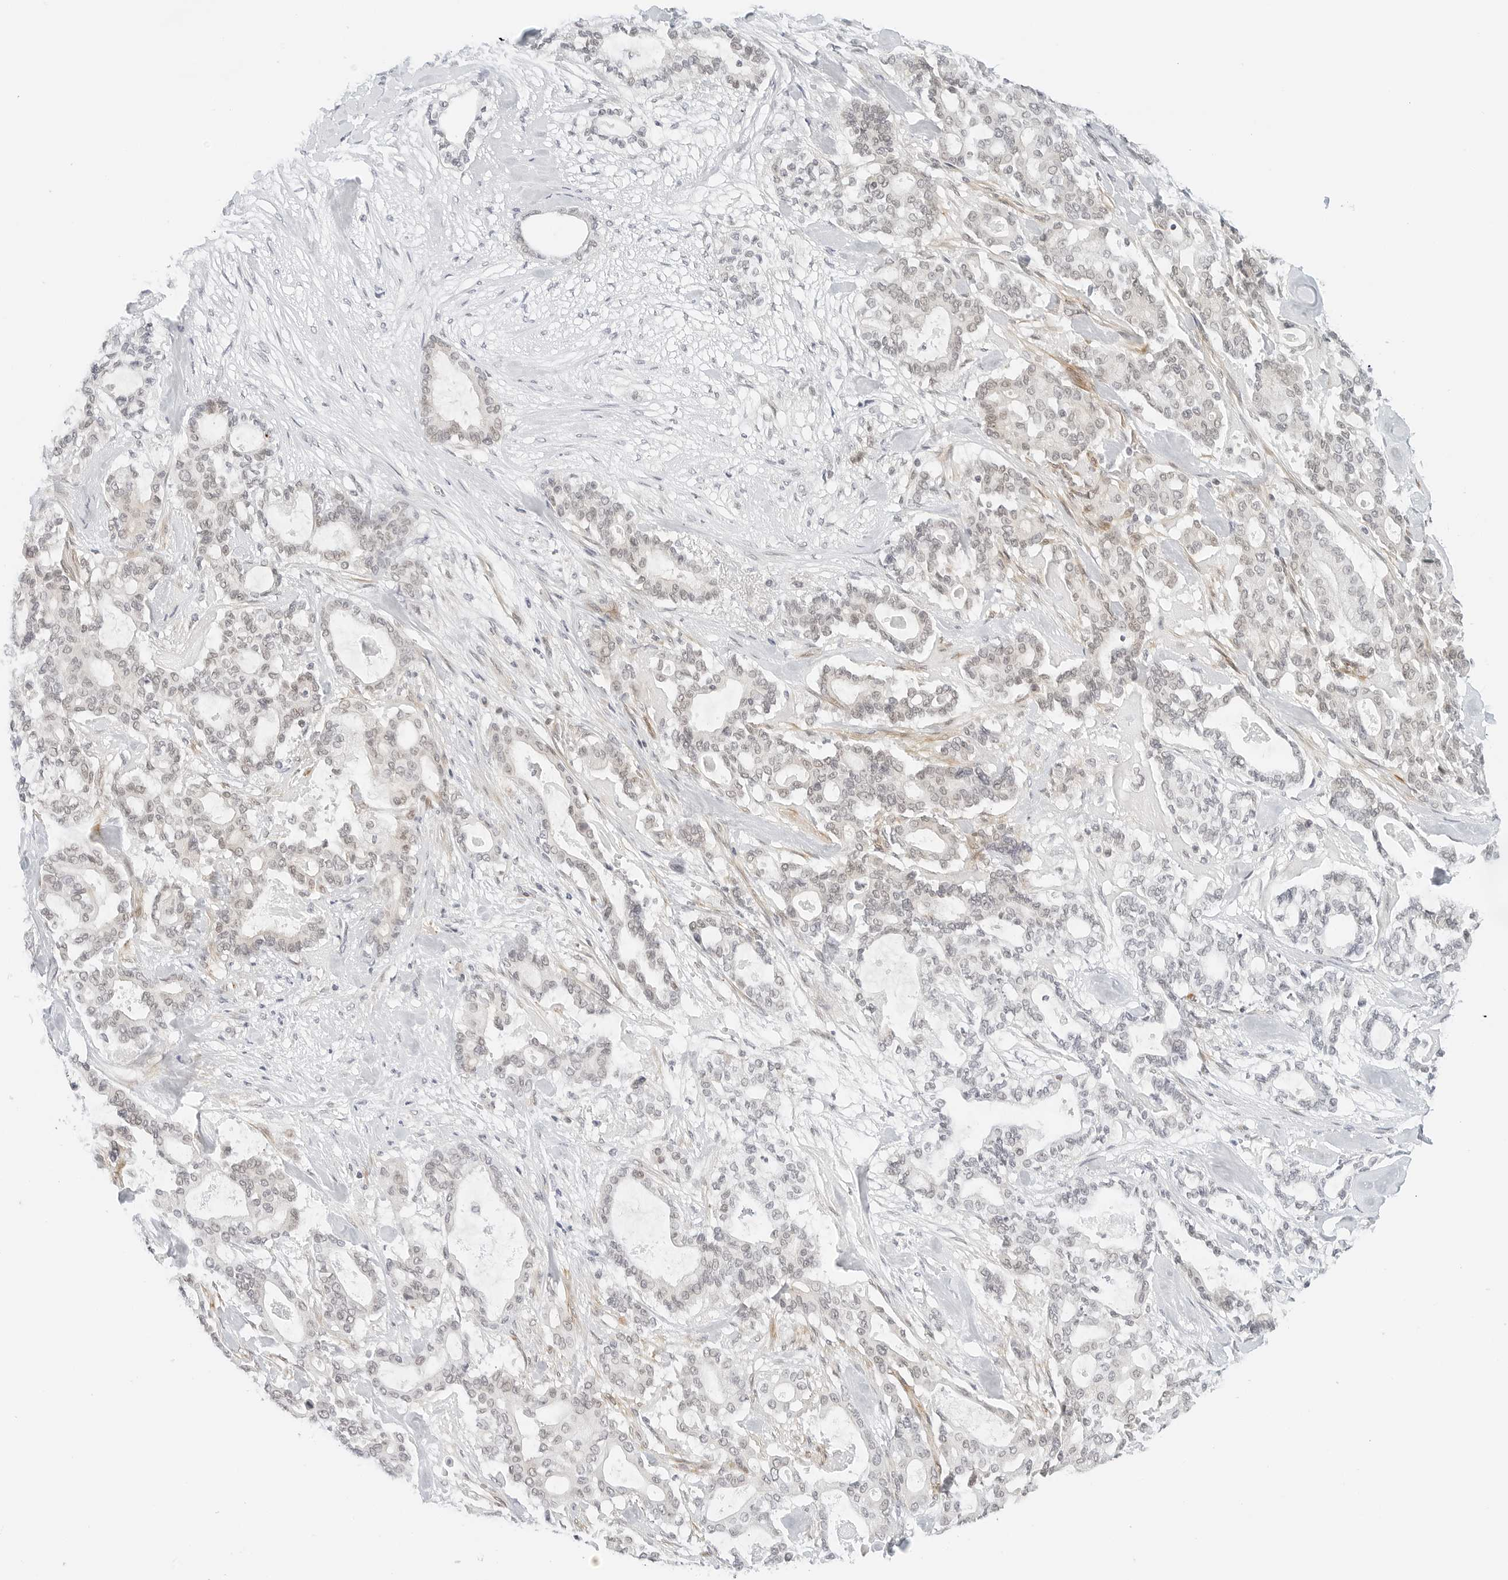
{"staining": {"intensity": "weak", "quantity": "25%-75%", "location": "cytoplasmic/membranous,nuclear"}, "tissue": "pancreatic cancer", "cell_type": "Tumor cells", "image_type": "cancer", "snomed": [{"axis": "morphology", "description": "Adenocarcinoma, NOS"}, {"axis": "topography", "description": "Pancreas"}], "caption": "Pancreatic cancer was stained to show a protein in brown. There is low levels of weak cytoplasmic/membranous and nuclear staining in approximately 25%-75% of tumor cells.", "gene": "NEO1", "patient": {"sex": "male", "age": 63}}